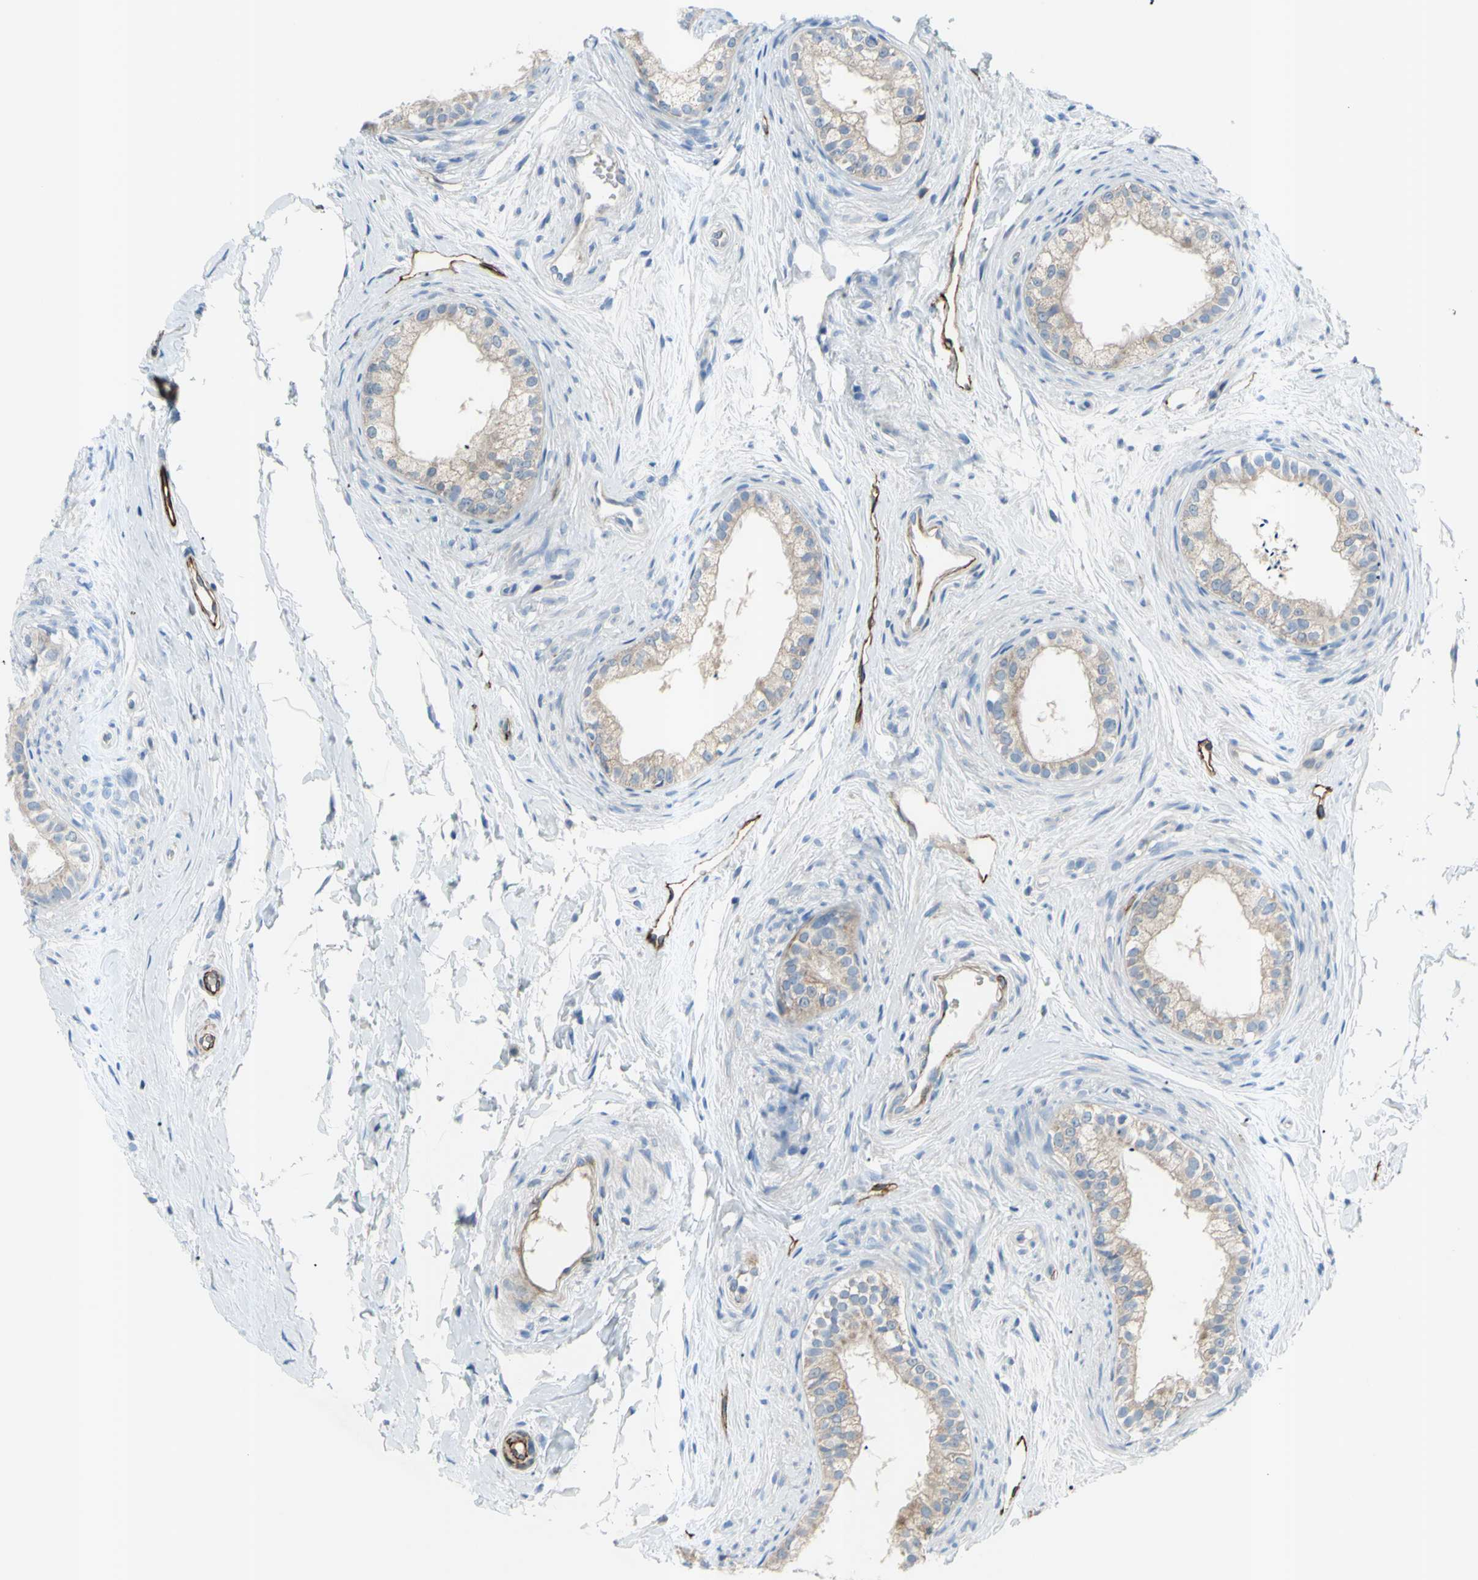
{"staining": {"intensity": "weak", "quantity": "25%-75%", "location": "cytoplasmic/membranous"}, "tissue": "epididymis", "cell_type": "Glandular cells", "image_type": "normal", "snomed": [{"axis": "morphology", "description": "Normal tissue, NOS"}, {"axis": "topography", "description": "Epididymis"}], "caption": "An IHC photomicrograph of unremarkable tissue is shown. Protein staining in brown shows weak cytoplasmic/membranous positivity in epididymis within glandular cells. (DAB = brown stain, brightfield microscopy at high magnification).", "gene": "PRRG2", "patient": {"sex": "male", "age": 56}}